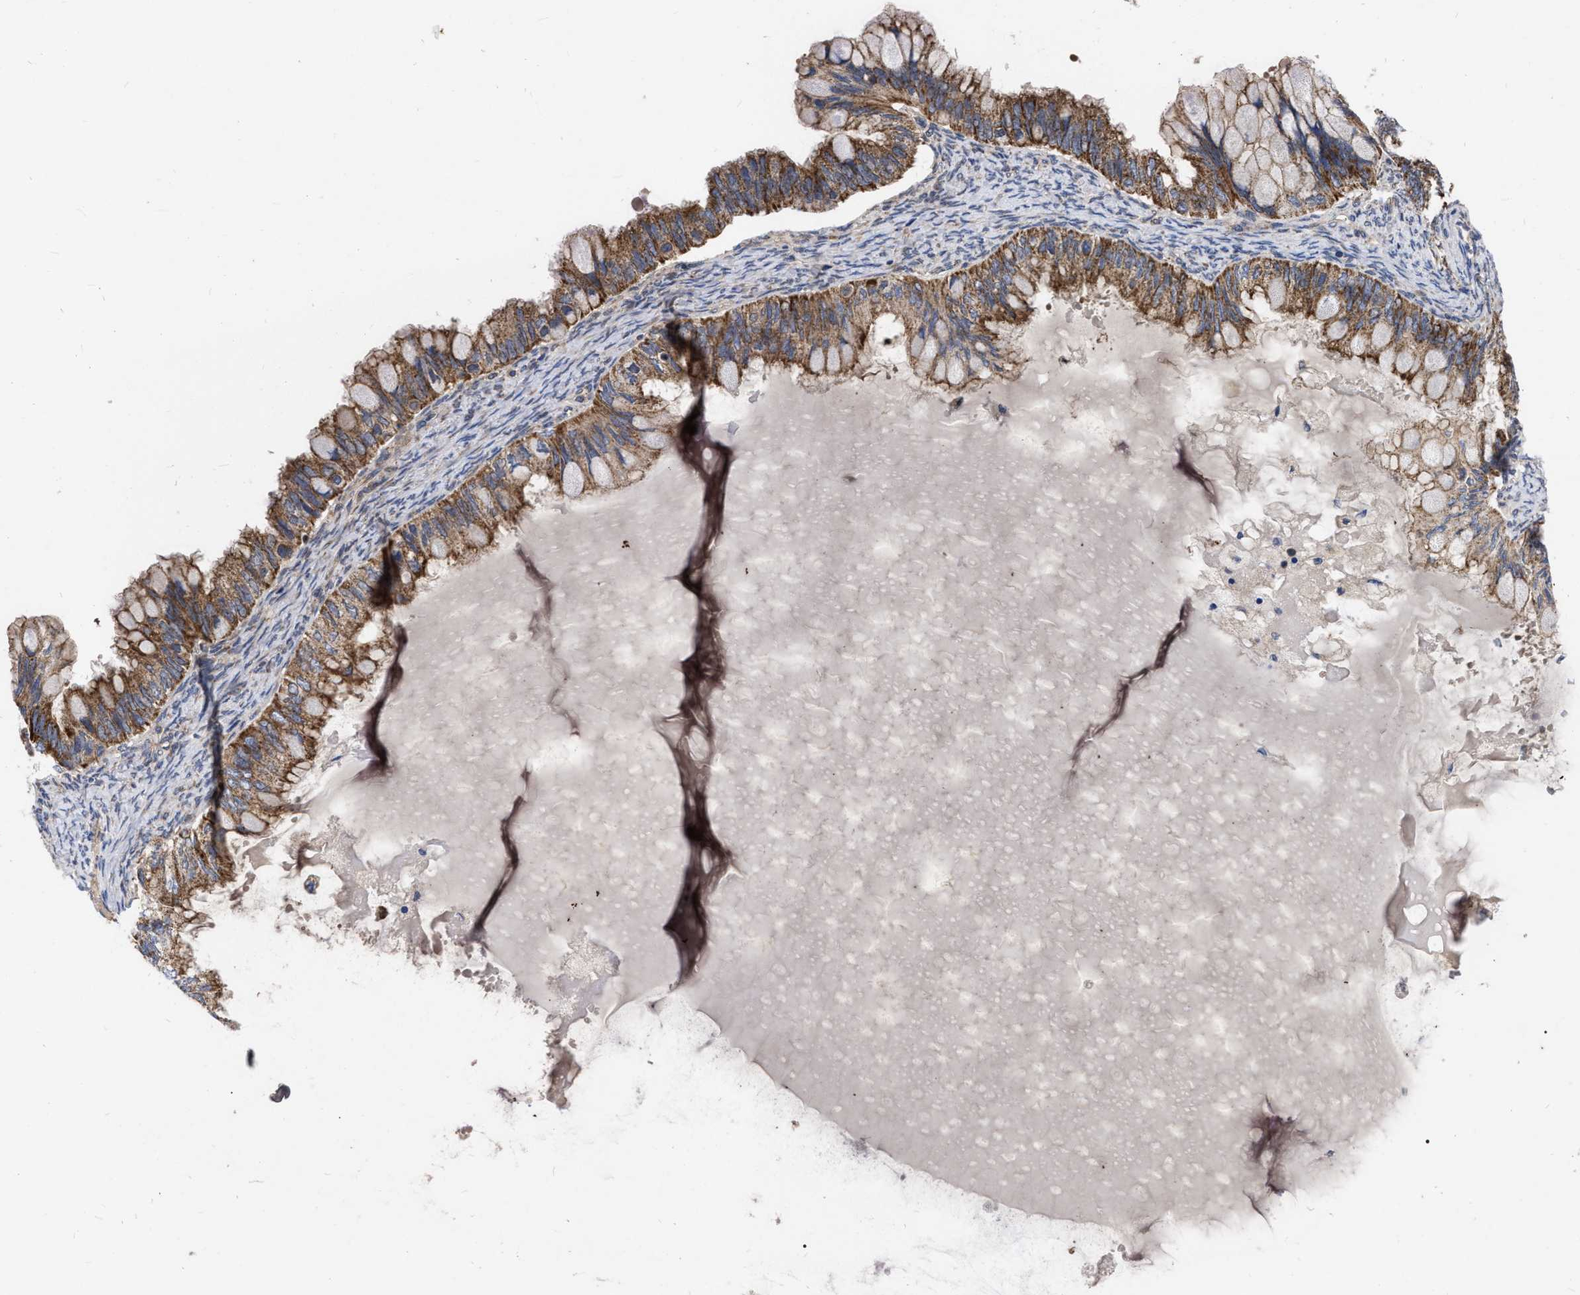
{"staining": {"intensity": "moderate", "quantity": ">75%", "location": "cytoplasmic/membranous"}, "tissue": "ovarian cancer", "cell_type": "Tumor cells", "image_type": "cancer", "snomed": [{"axis": "morphology", "description": "Cystadenocarcinoma, mucinous, NOS"}, {"axis": "topography", "description": "Ovary"}], "caption": "Ovarian cancer was stained to show a protein in brown. There is medium levels of moderate cytoplasmic/membranous staining in approximately >75% of tumor cells.", "gene": "CDKN2C", "patient": {"sex": "female", "age": 80}}